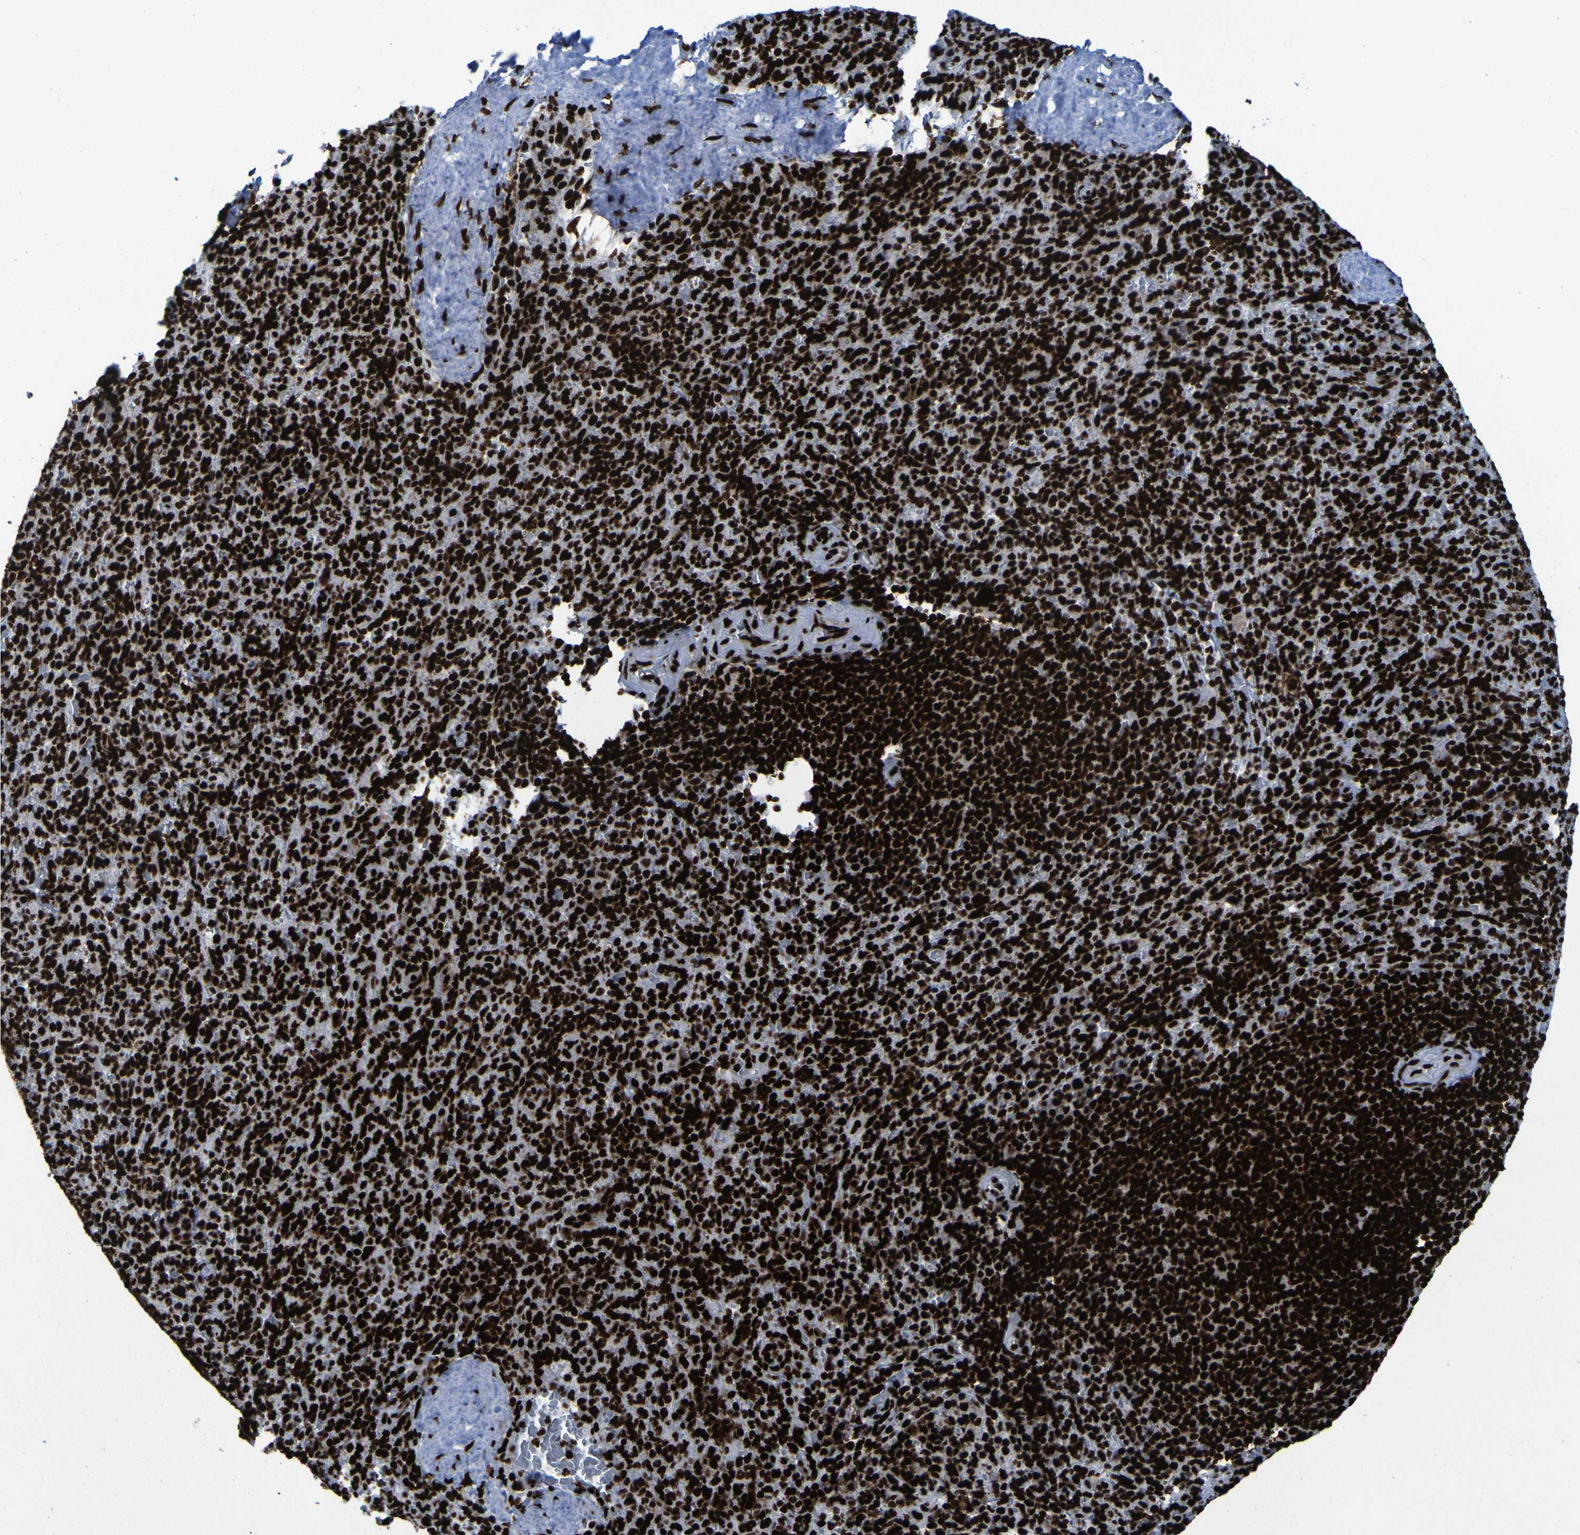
{"staining": {"intensity": "strong", "quantity": ">75%", "location": "nuclear"}, "tissue": "spleen", "cell_type": "Cells in red pulp", "image_type": "normal", "snomed": [{"axis": "morphology", "description": "Normal tissue, NOS"}, {"axis": "topography", "description": "Spleen"}], "caption": "Immunohistochemical staining of unremarkable spleen shows >75% levels of strong nuclear protein positivity in about >75% of cells in red pulp. (Brightfield microscopy of DAB IHC at high magnification).", "gene": "NPM1", "patient": {"sex": "male", "age": 36}}